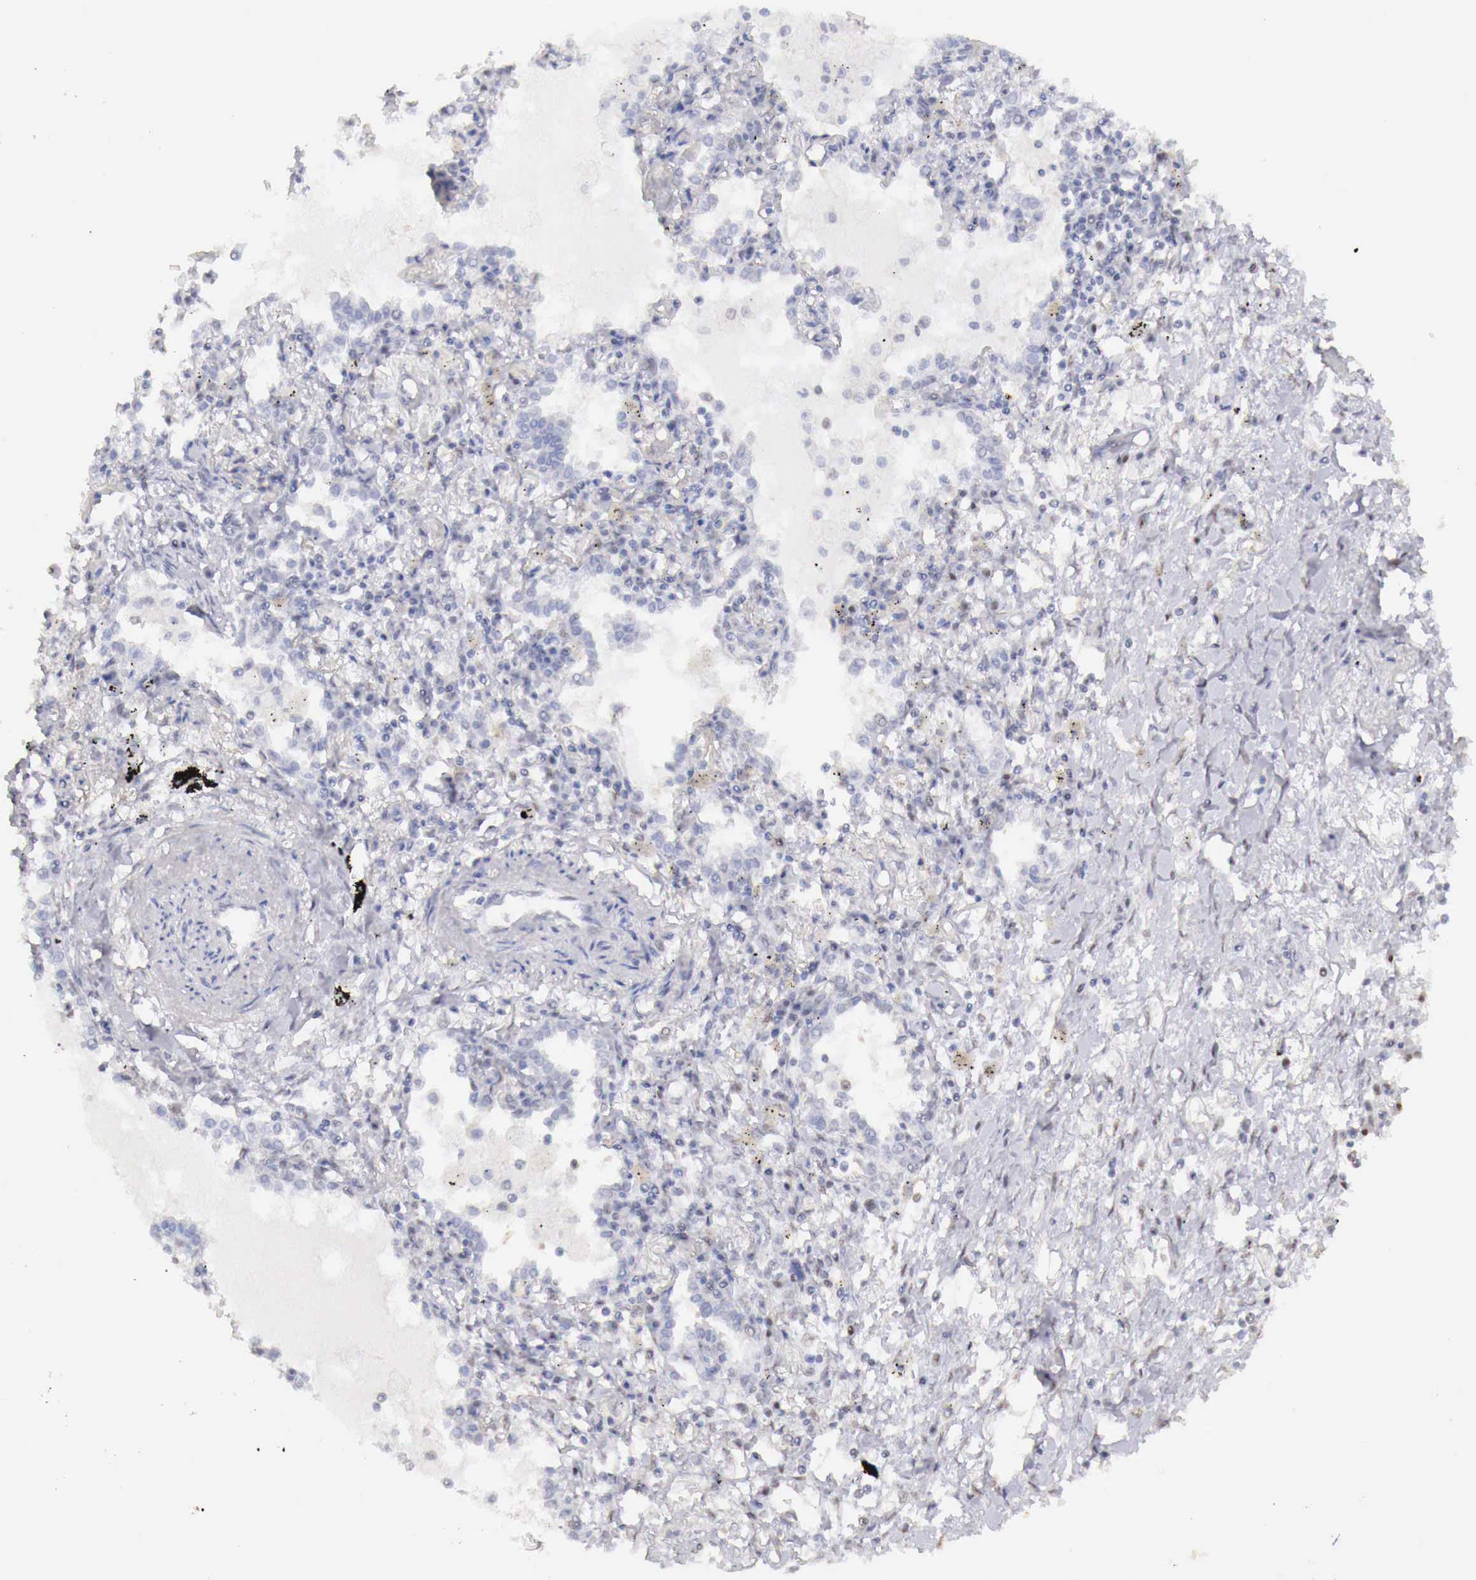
{"staining": {"intensity": "negative", "quantity": "none", "location": "none"}, "tissue": "lung cancer", "cell_type": "Tumor cells", "image_type": "cancer", "snomed": [{"axis": "morphology", "description": "Adenocarcinoma, NOS"}, {"axis": "topography", "description": "Lung"}], "caption": "The photomicrograph displays no significant positivity in tumor cells of adenocarcinoma (lung).", "gene": "UBA1", "patient": {"sex": "male", "age": 60}}